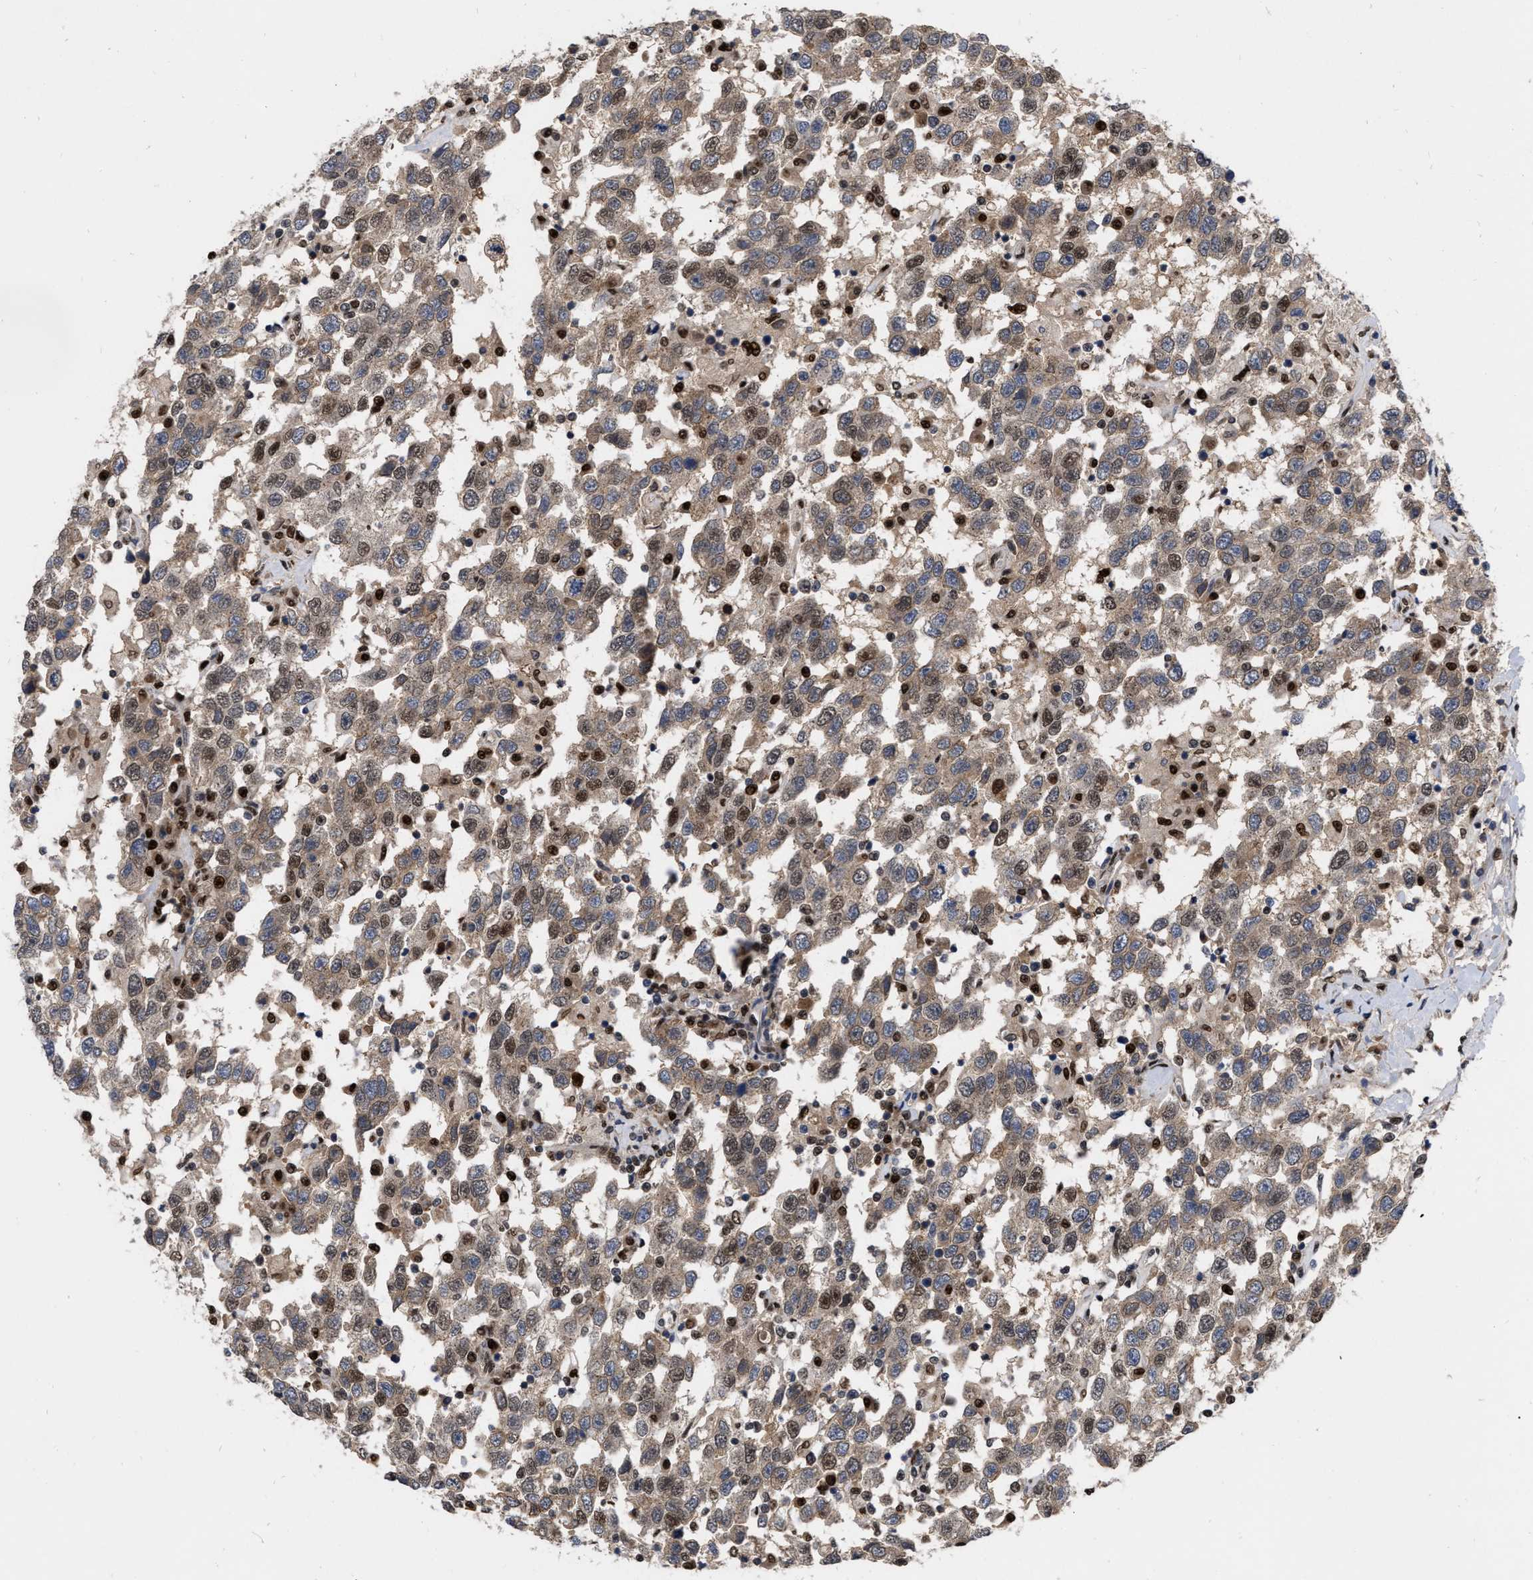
{"staining": {"intensity": "weak", "quantity": ">75%", "location": "cytoplasmic/membranous,nuclear"}, "tissue": "testis cancer", "cell_type": "Tumor cells", "image_type": "cancer", "snomed": [{"axis": "morphology", "description": "Seminoma, NOS"}, {"axis": "topography", "description": "Testis"}], "caption": "Immunohistochemistry micrograph of human testis cancer (seminoma) stained for a protein (brown), which exhibits low levels of weak cytoplasmic/membranous and nuclear expression in about >75% of tumor cells.", "gene": "MDM4", "patient": {"sex": "male", "age": 41}}